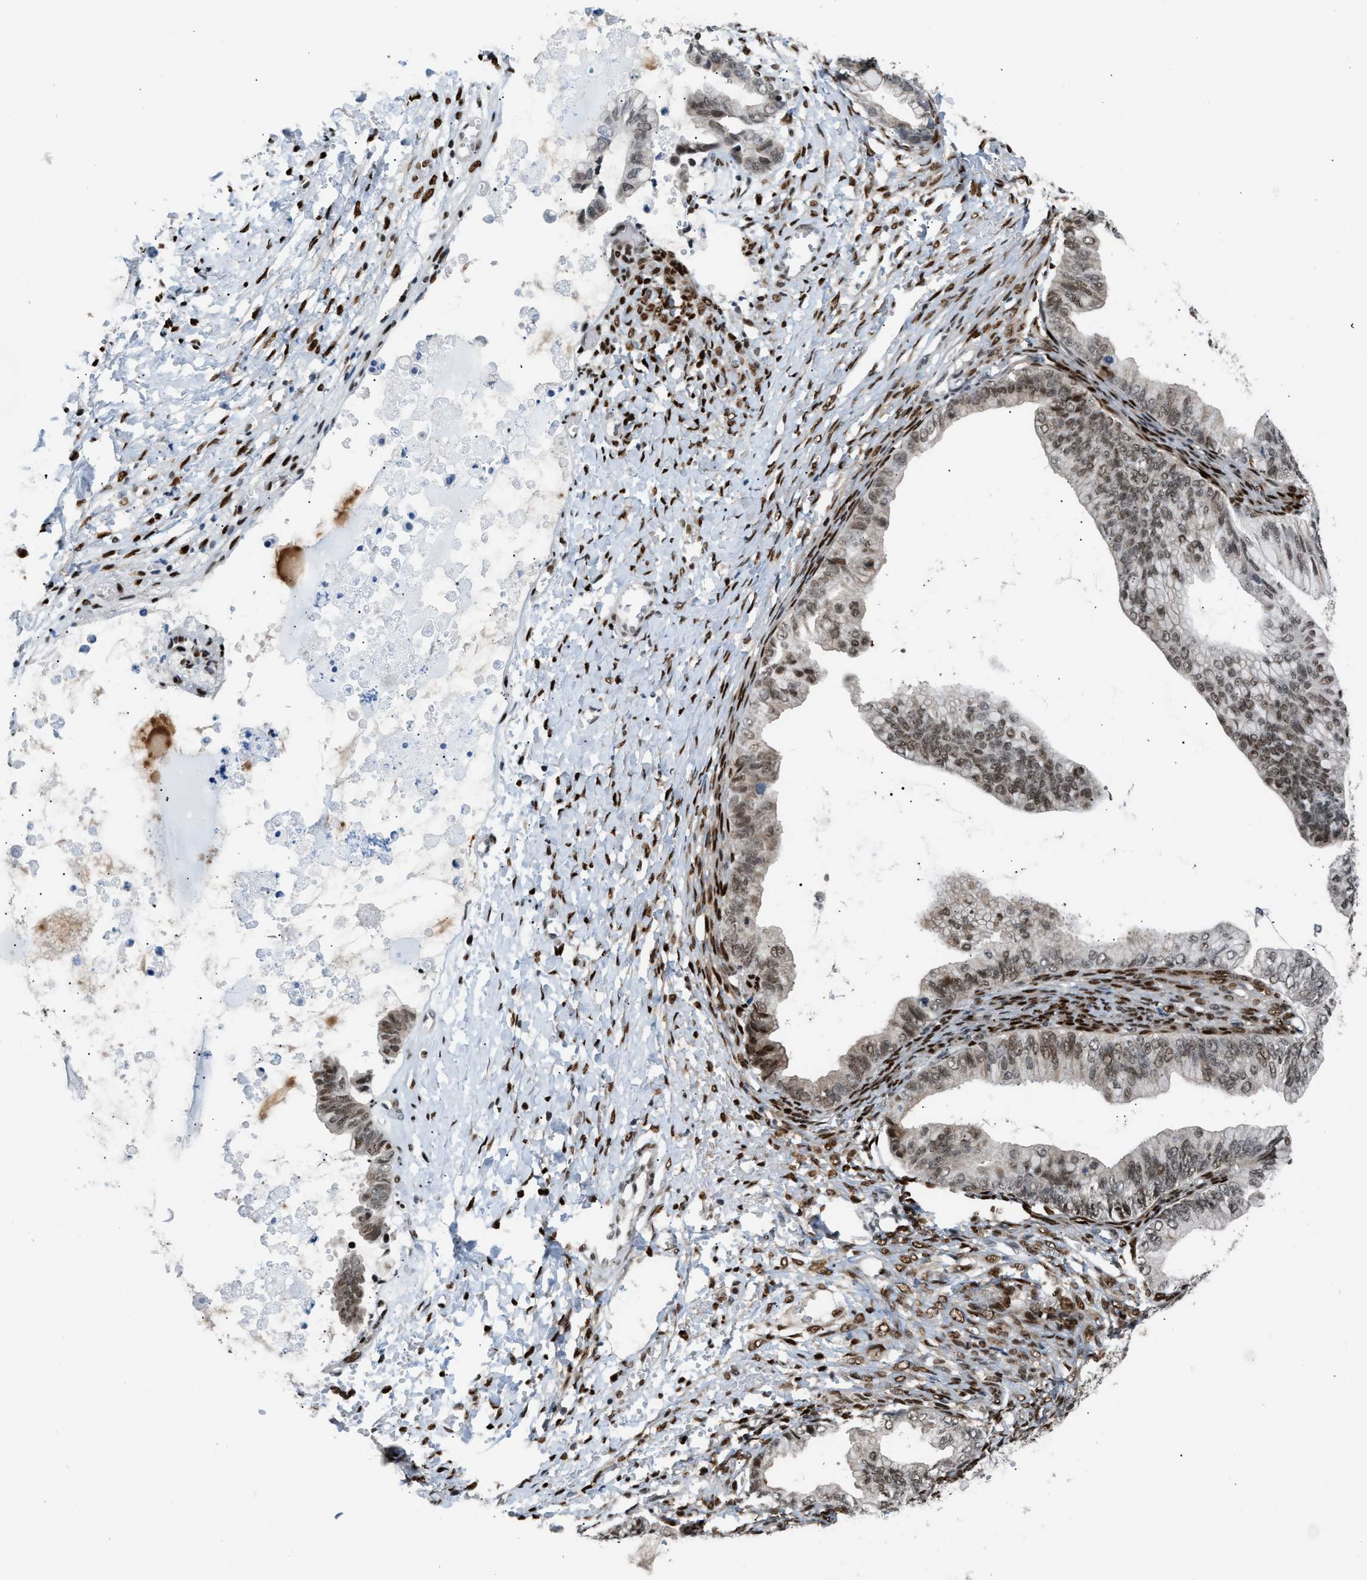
{"staining": {"intensity": "moderate", "quantity": ">75%", "location": "nuclear"}, "tissue": "ovarian cancer", "cell_type": "Tumor cells", "image_type": "cancer", "snomed": [{"axis": "morphology", "description": "Cystadenocarcinoma, mucinous, NOS"}, {"axis": "topography", "description": "Ovary"}], "caption": "Protein expression analysis of human ovarian mucinous cystadenocarcinoma reveals moderate nuclear expression in approximately >75% of tumor cells.", "gene": "SSBP2", "patient": {"sex": "female", "age": 36}}